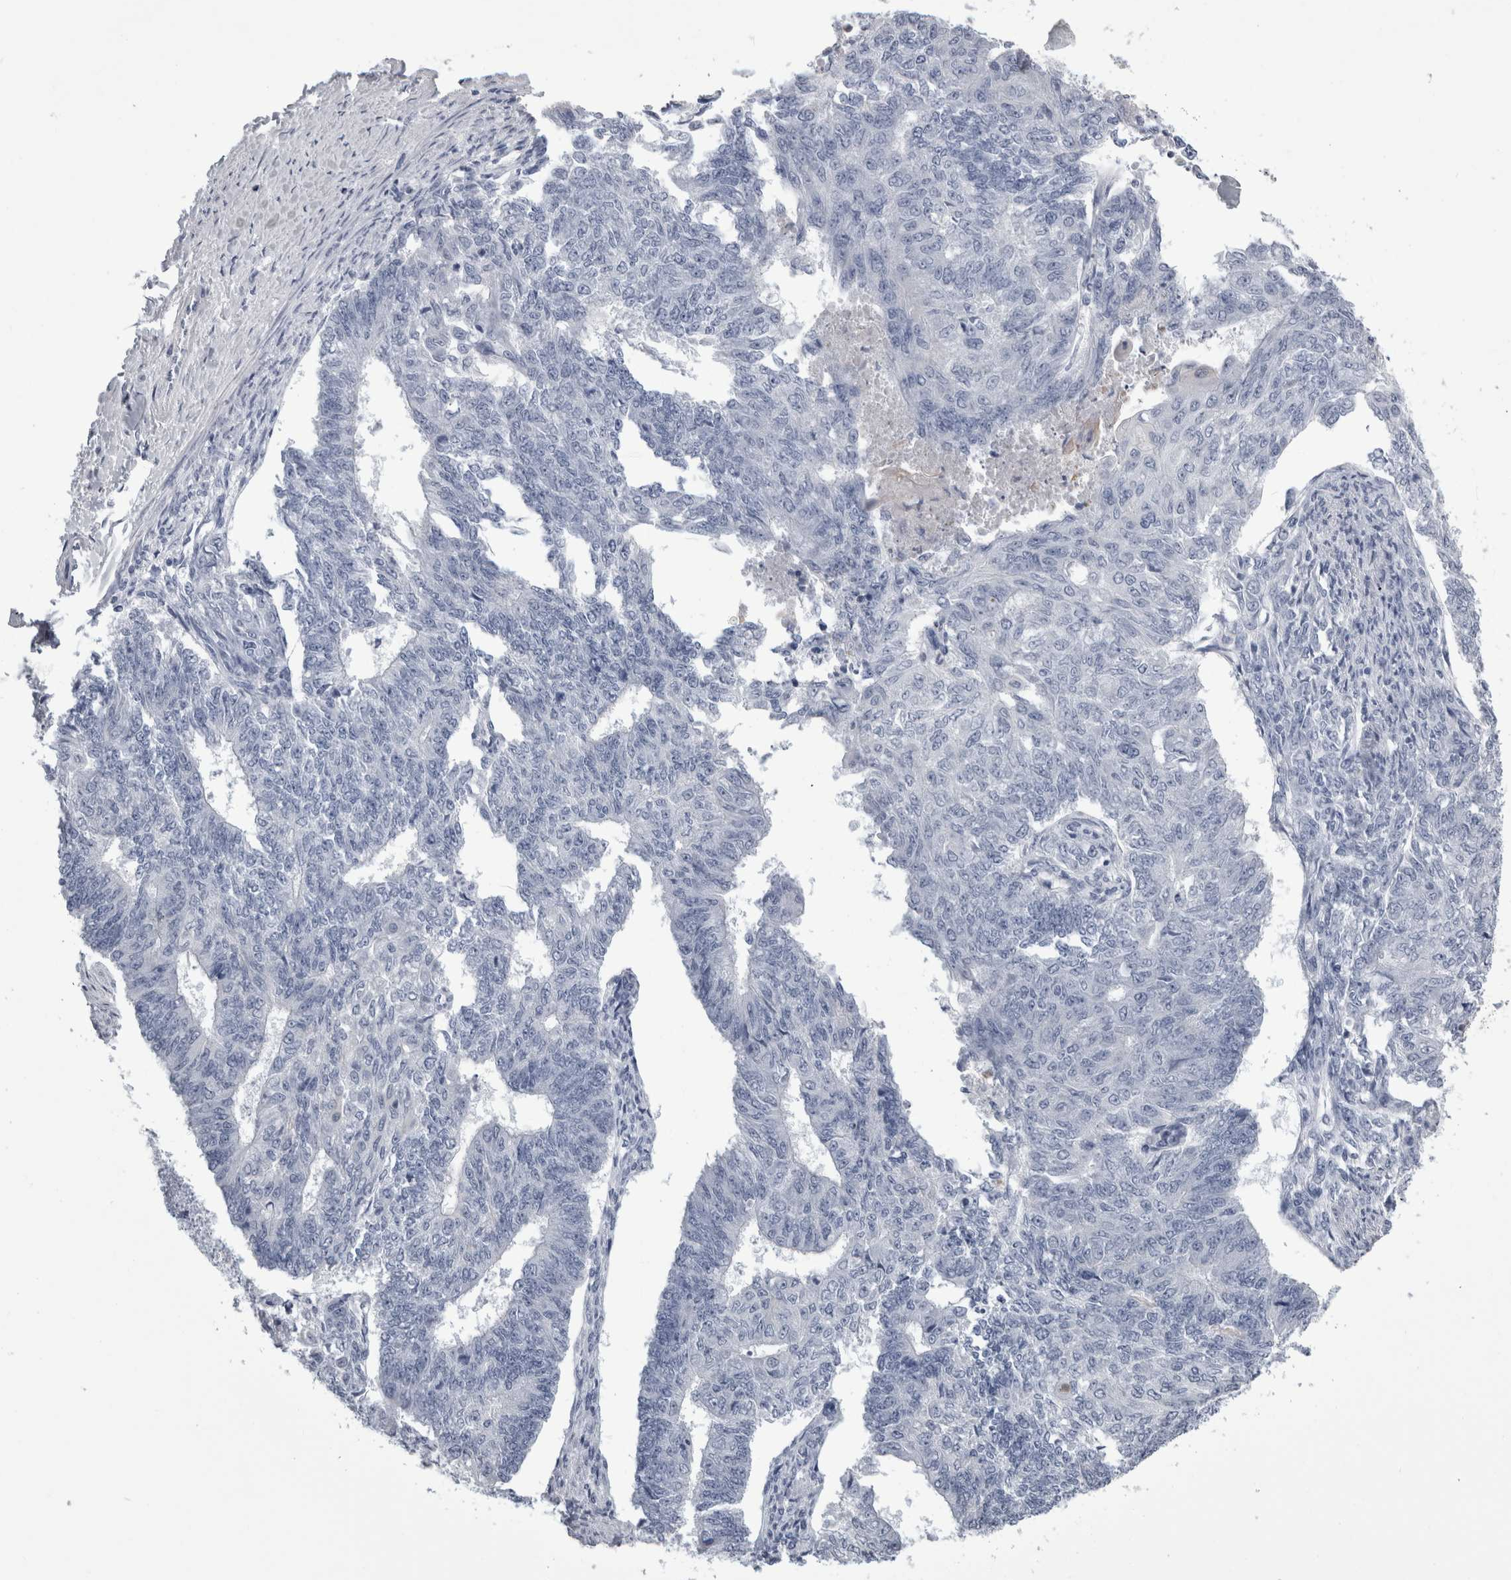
{"staining": {"intensity": "negative", "quantity": "none", "location": "none"}, "tissue": "endometrial cancer", "cell_type": "Tumor cells", "image_type": "cancer", "snomed": [{"axis": "morphology", "description": "Adenocarcinoma, NOS"}, {"axis": "topography", "description": "Endometrium"}], "caption": "A high-resolution micrograph shows immunohistochemistry staining of adenocarcinoma (endometrial), which shows no significant staining in tumor cells. Nuclei are stained in blue.", "gene": "ALDH8A1", "patient": {"sex": "female", "age": 32}}